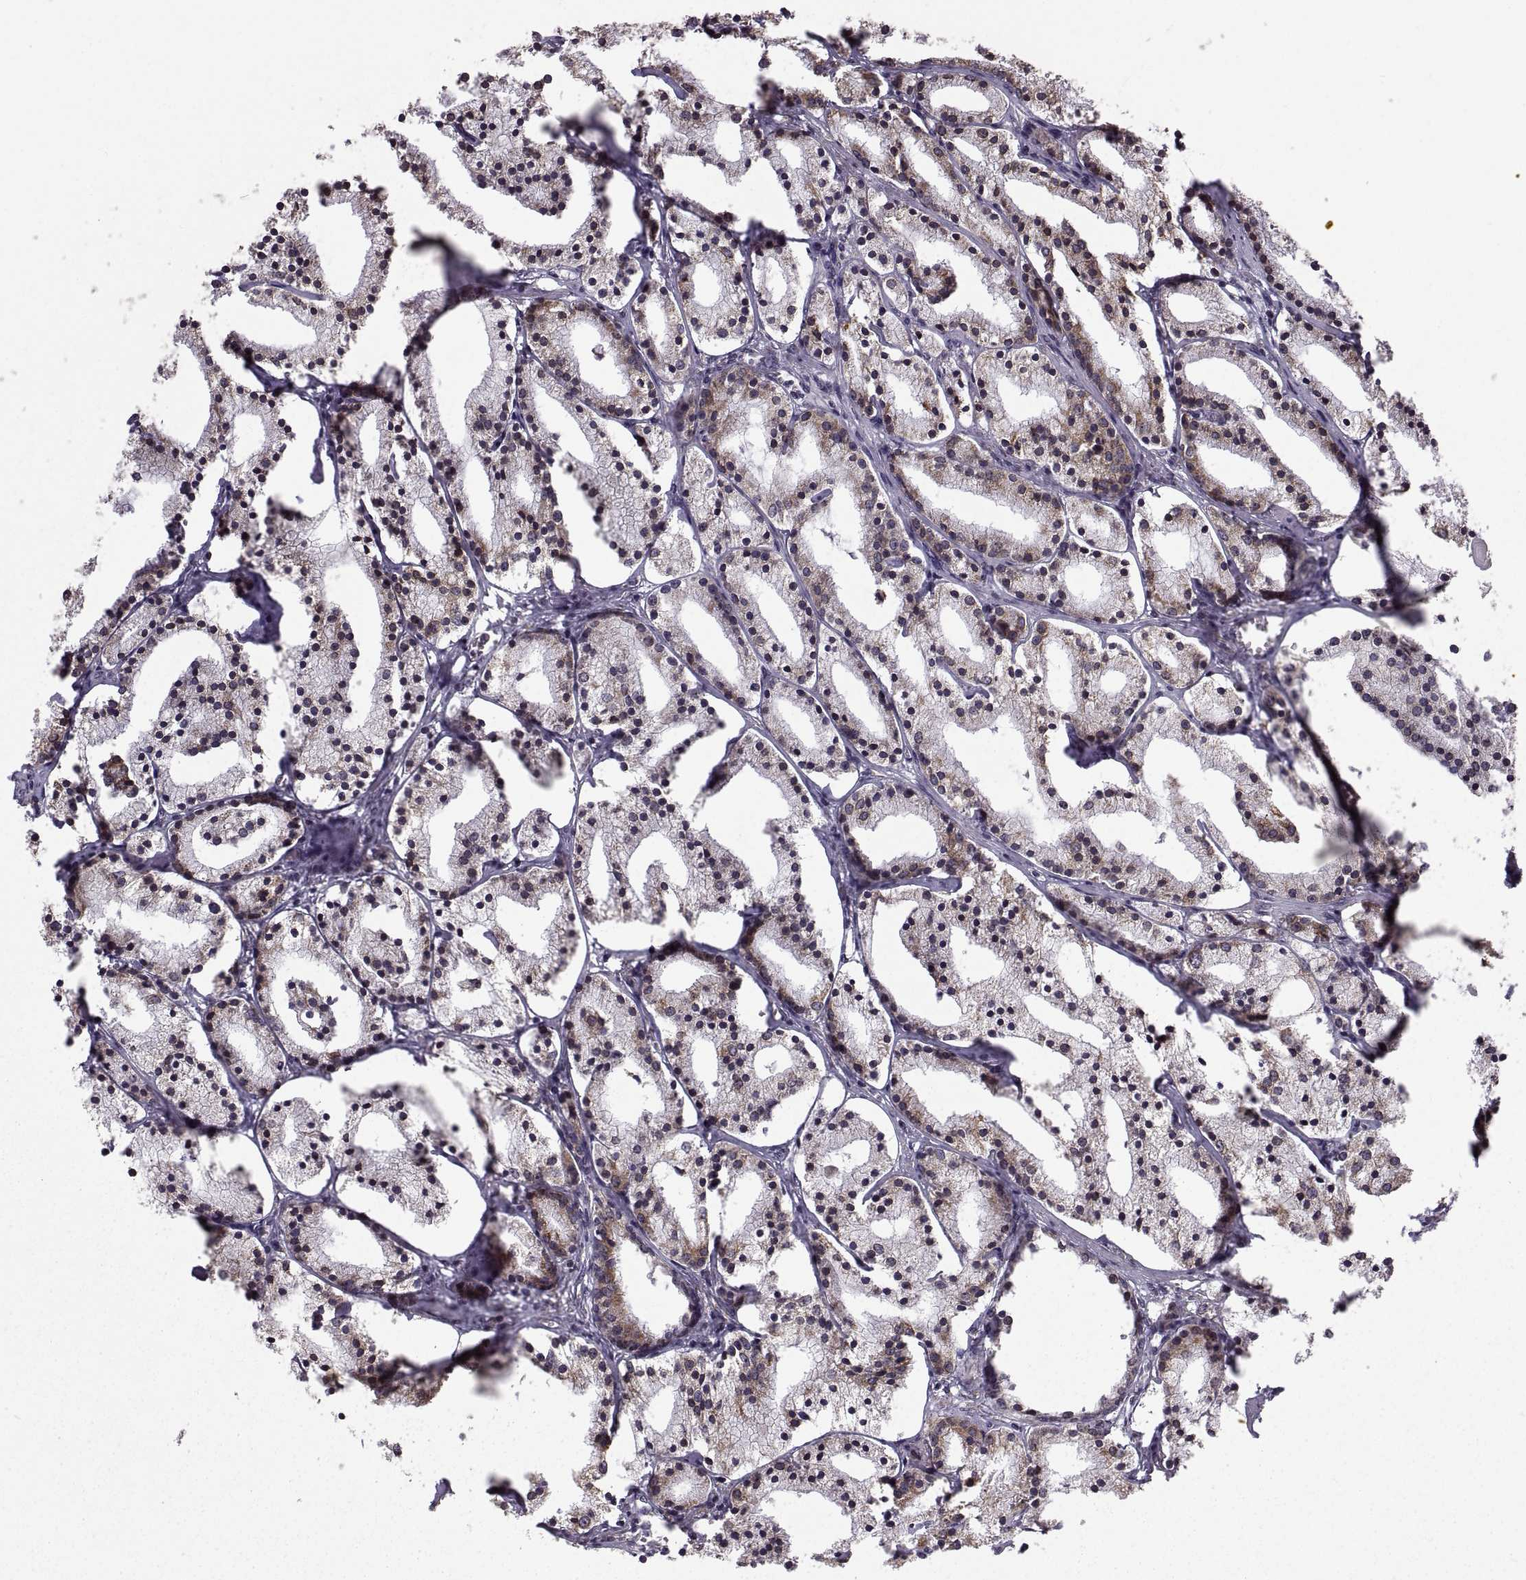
{"staining": {"intensity": "moderate", "quantity": "<25%", "location": "cytoplasmic/membranous"}, "tissue": "prostate cancer", "cell_type": "Tumor cells", "image_type": "cancer", "snomed": [{"axis": "morphology", "description": "Adenocarcinoma, NOS"}, {"axis": "topography", "description": "Prostate"}], "caption": "Immunohistochemical staining of human prostate adenocarcinoma exhibits low levels of moderate cytoplasmic/membranous staining in about <25% of tumor cells.", "gene": "PDIA3", "patient": {"sex": "male", "age": 69}}